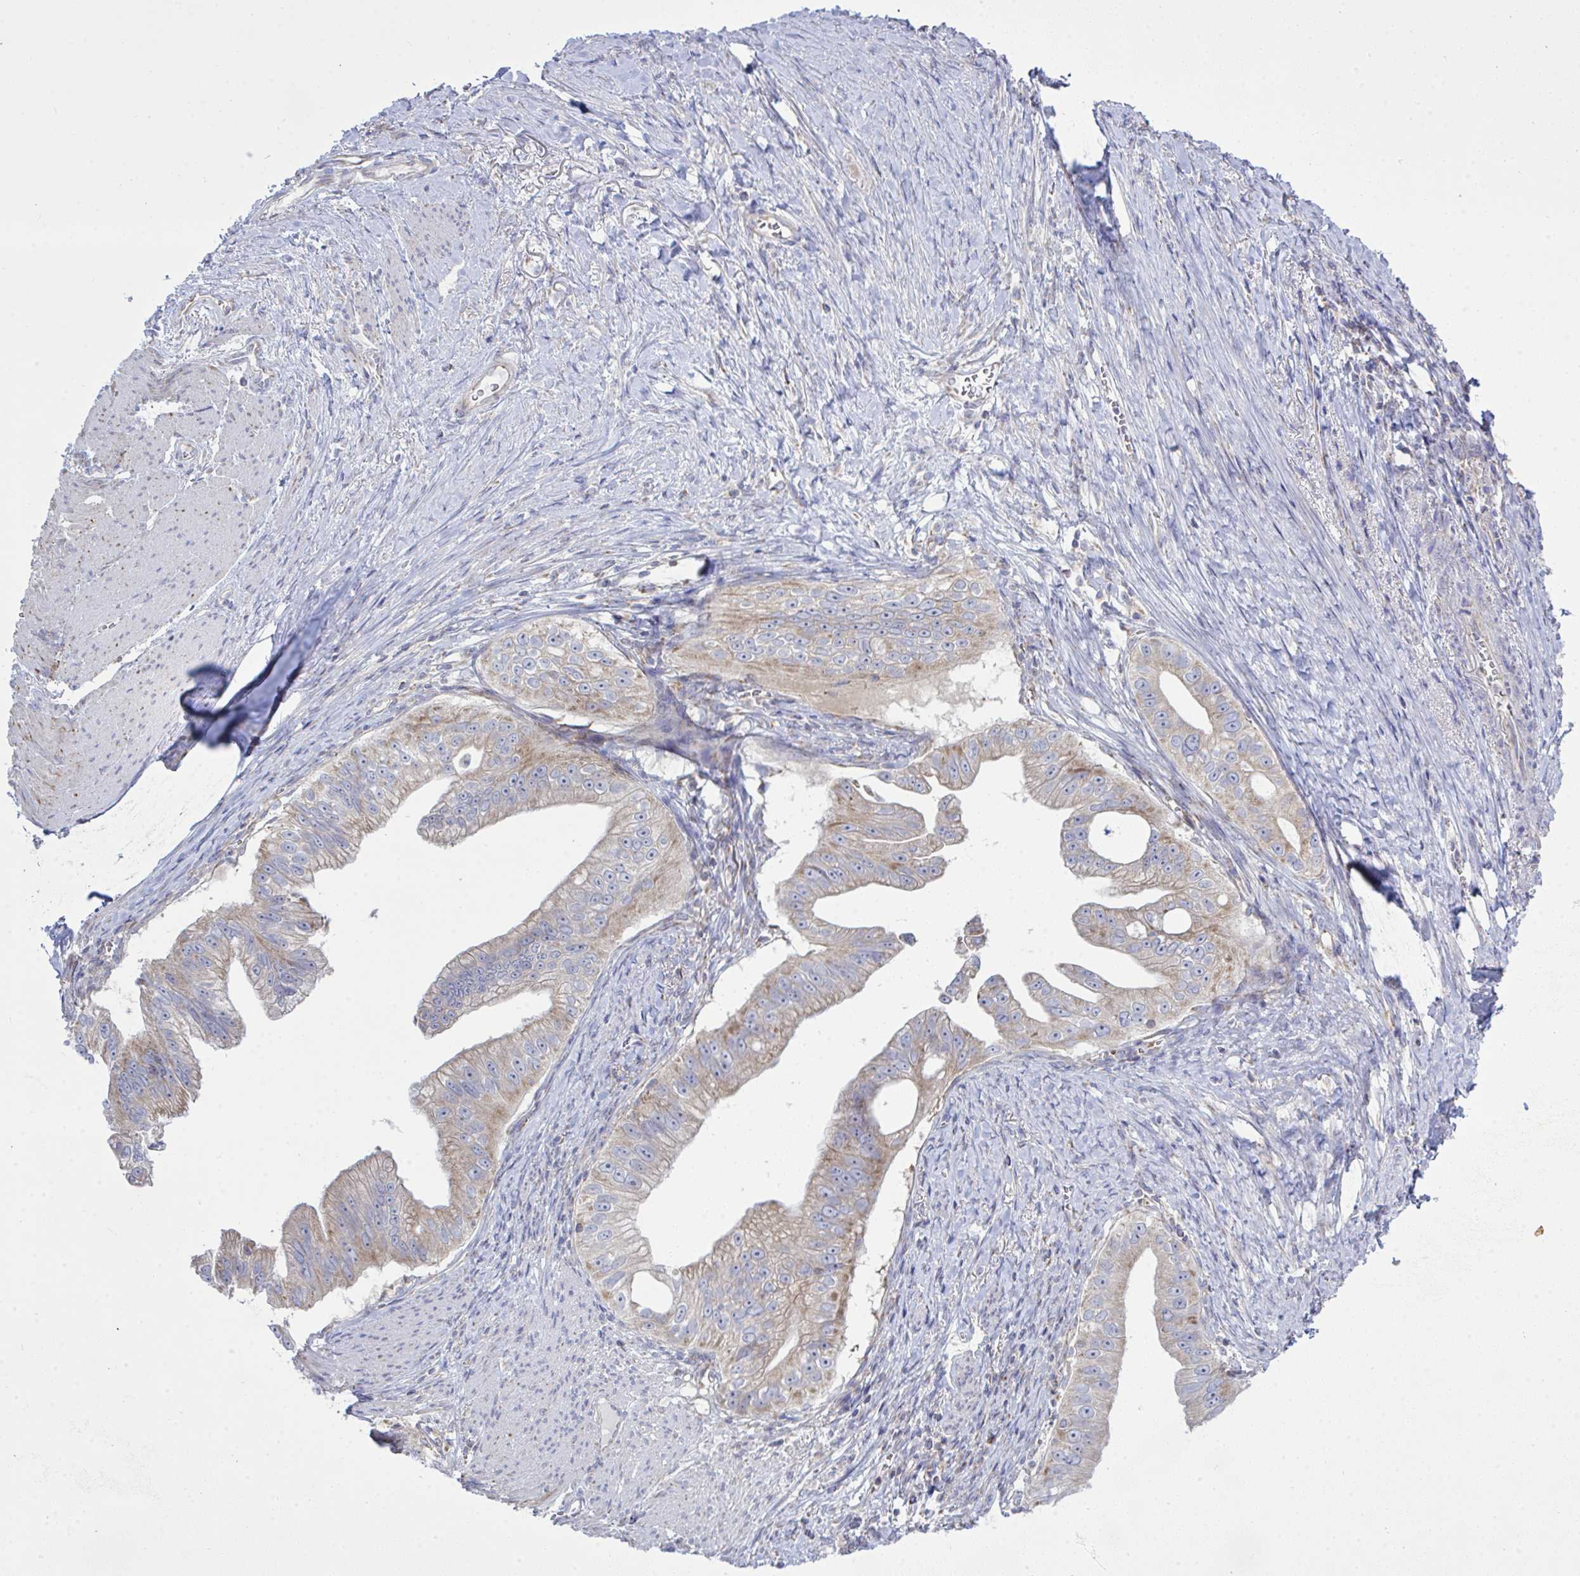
{"staining": {"intensity": "weak", "quantity": "25%-75%", "location": "cytoplasmic/membranous"}, "tissue": "pancreatic cancer", "cell_type": "Tumor cells", "image_type": "cancer", "snomed": [{"axis": "morphology", "description": "Adenocarcinoma, NOS"}, {"axis": "topography", "description": "Pancreas"}], "caption": "Brown immunohistochemical staining in pancreatic cancer (adenocarcinoma) reveals weak cytoplasmic/membranous positivity in approximately 25%-75% of tumor cells.", "gene": "NDUFA7", "patient": {"sex": "male", "age": 70}}